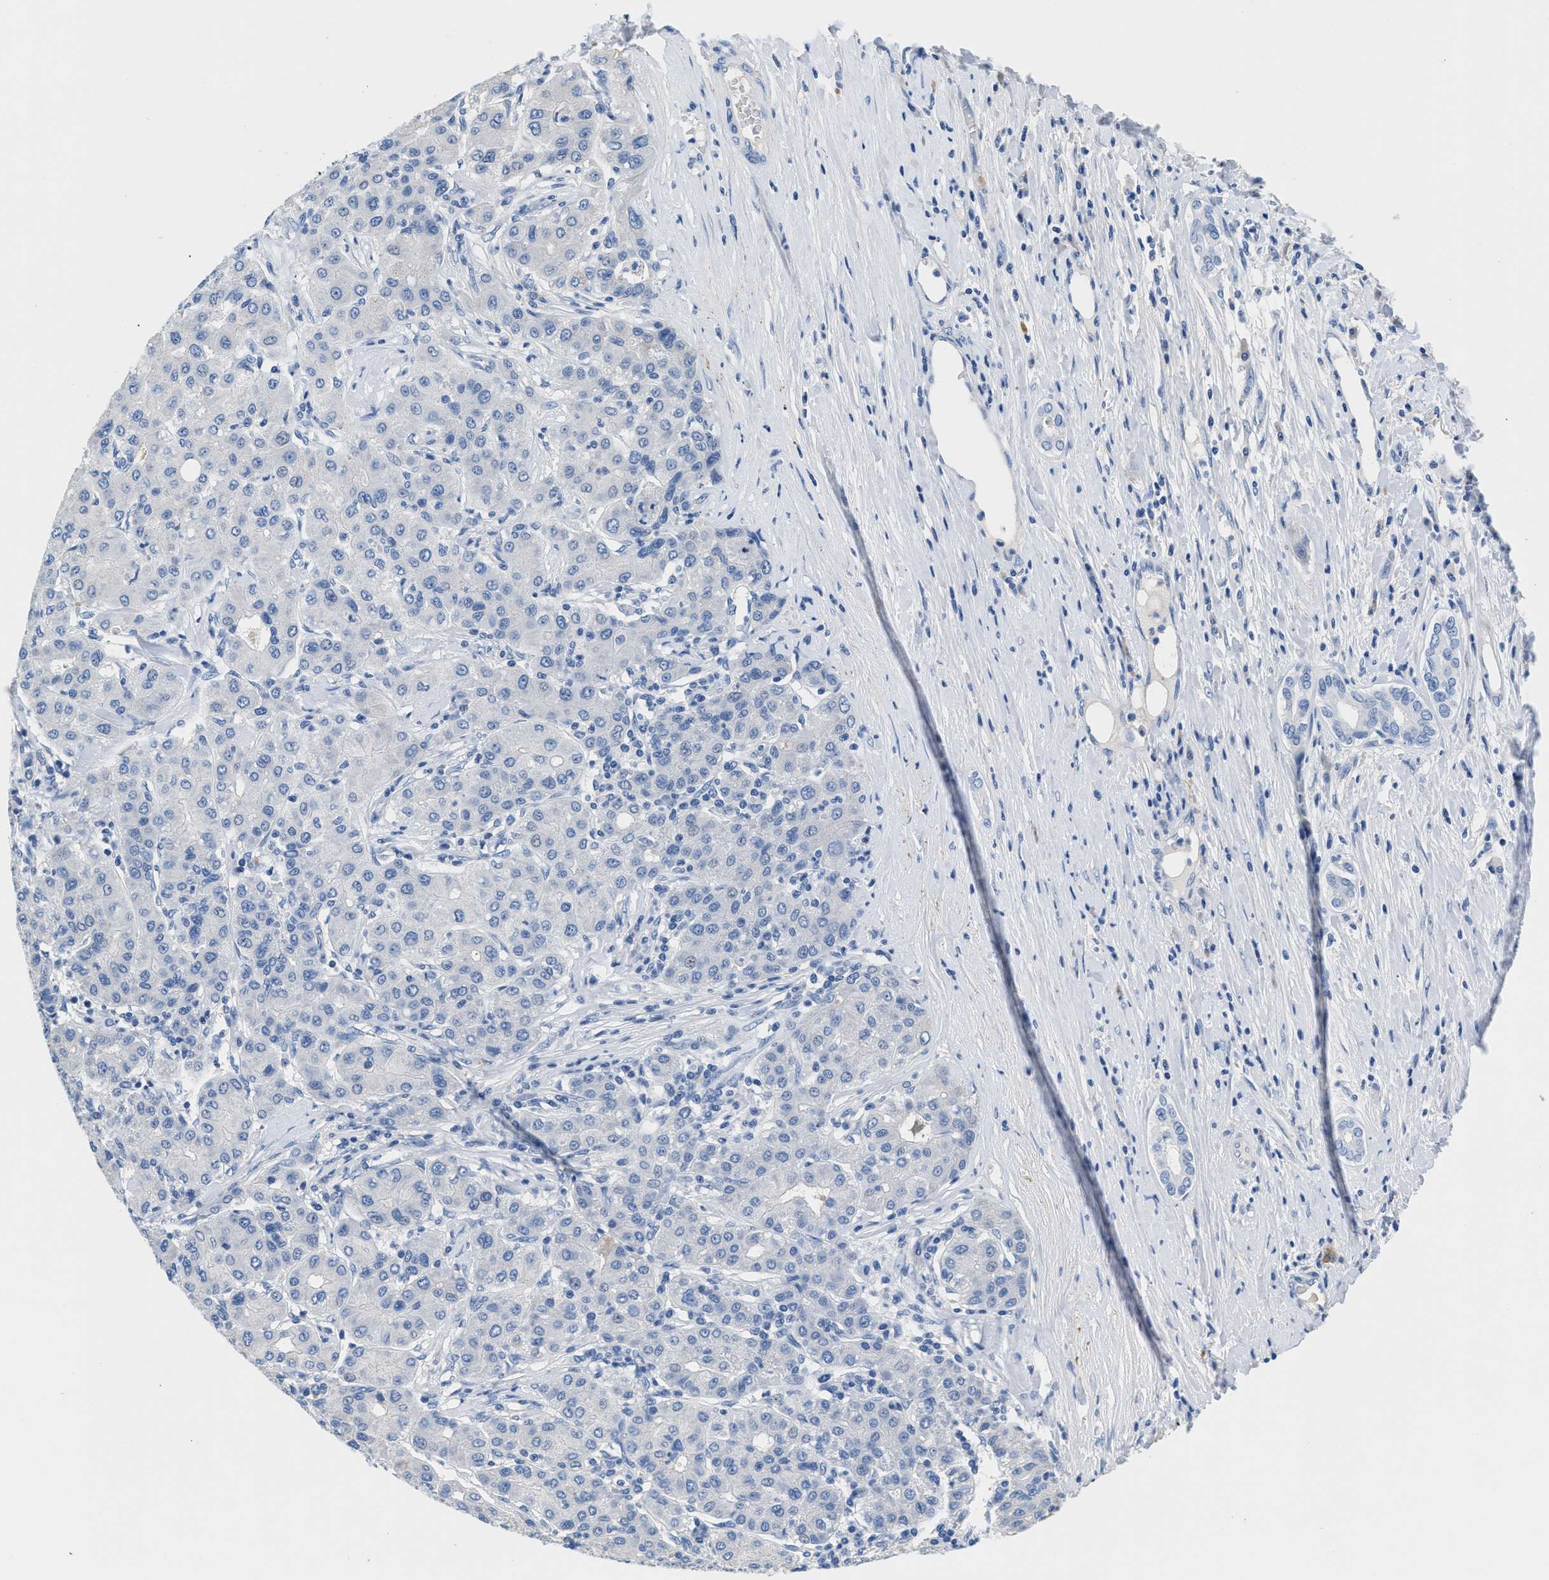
{"staining": {"intensity": "negative", "quantity": "none", "location": "none"}, "tissue": "liver cancer", "cell_type": "Tumor cells", "image_type": "cancer", "snomed": [{"axis": "morphology", "description": "Carcinoma, Hepatocellular, NOS"}, {"axis": "topography", "description": "Liver"}], "caption": "Tumor cells are negative for protein expression in human liver hepatocellular carcinoma.", "gene": "SLFN13", "patient": {"sex": "male", "age": 65}}